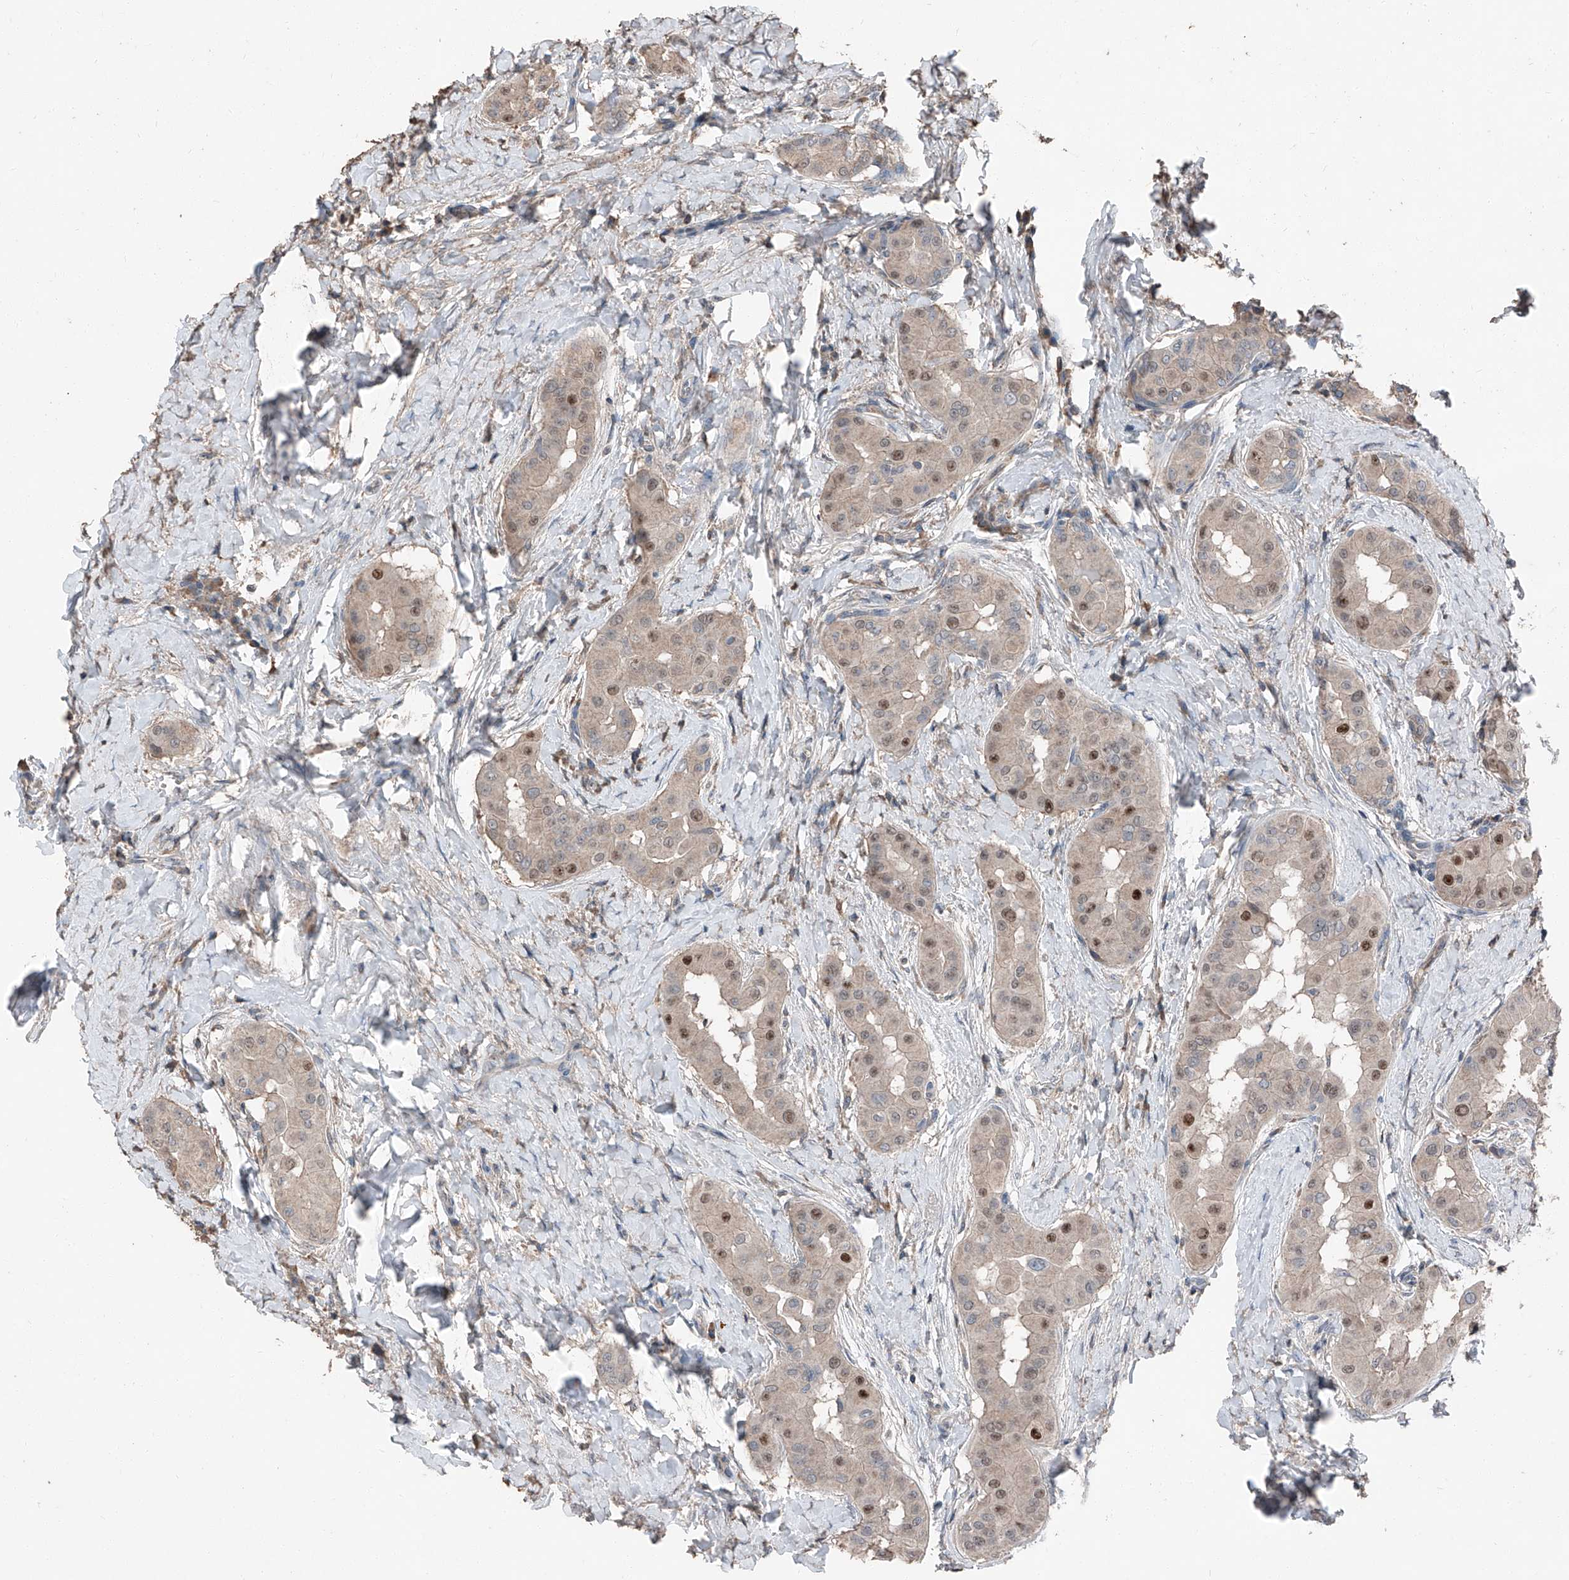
{"staining": {"intensity": "moderate", "quantity": "<25%", "location": "nuclear"}, "tissue": "thyroid cancer", "cell_type": "Tumor cells", "image_type": "cancer", "snomed": [{"axis": "morphology", "description": "Papillary adenocarcinoma, NOS"}, {"axis": "topography", "description": "Thyroid gland"}], "caption": "This histopathology image displays immunohistochemistry staining of thyroid cancer (papillary adenocarcinoma), with low moderate nuclear staining in about <25% of tumor cells.", "gene": "MAMLD1", "patient": {"sex": "male", "age": 33}}